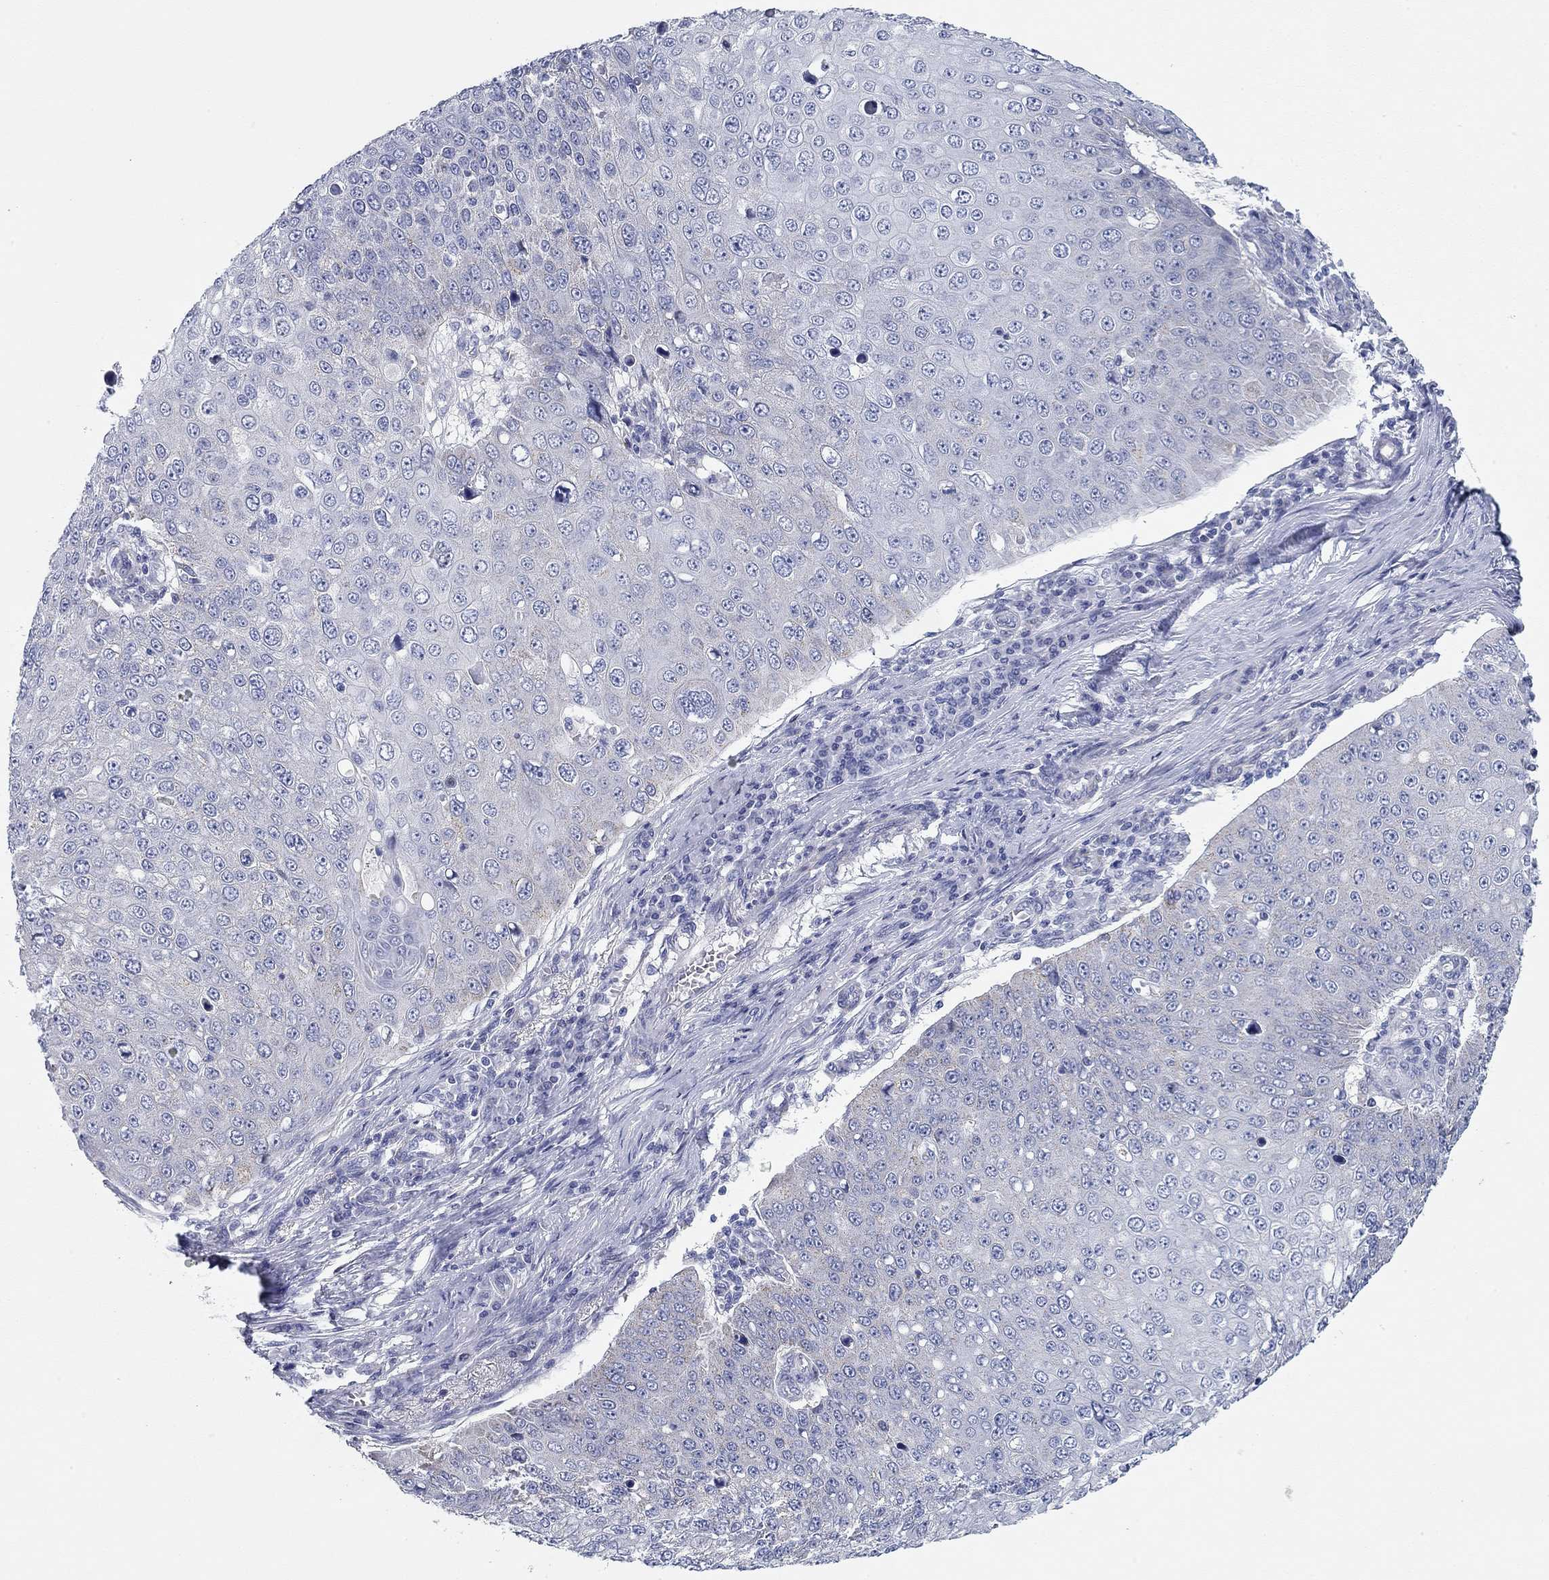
{"staining": {"intensity": "negative", "quantity": "none", "location": "none"}, "tissue": "skin cancer", "cell_type": "Tumor cells", "image_type": "cancer", "snomed": [{"axis": "morphology", "description": "Squamous cell carcinoma, NOS"}, {"axis": "topography", "description": "Skin"}], "caption": "Immunohistochemistry micrograph of human skin squamous cell carcinoma stained for a protein (brown), which reveals no expression in tumor cells.", "gene": "CHI3L2", "patient": {"sex": "male", "age": 71}}